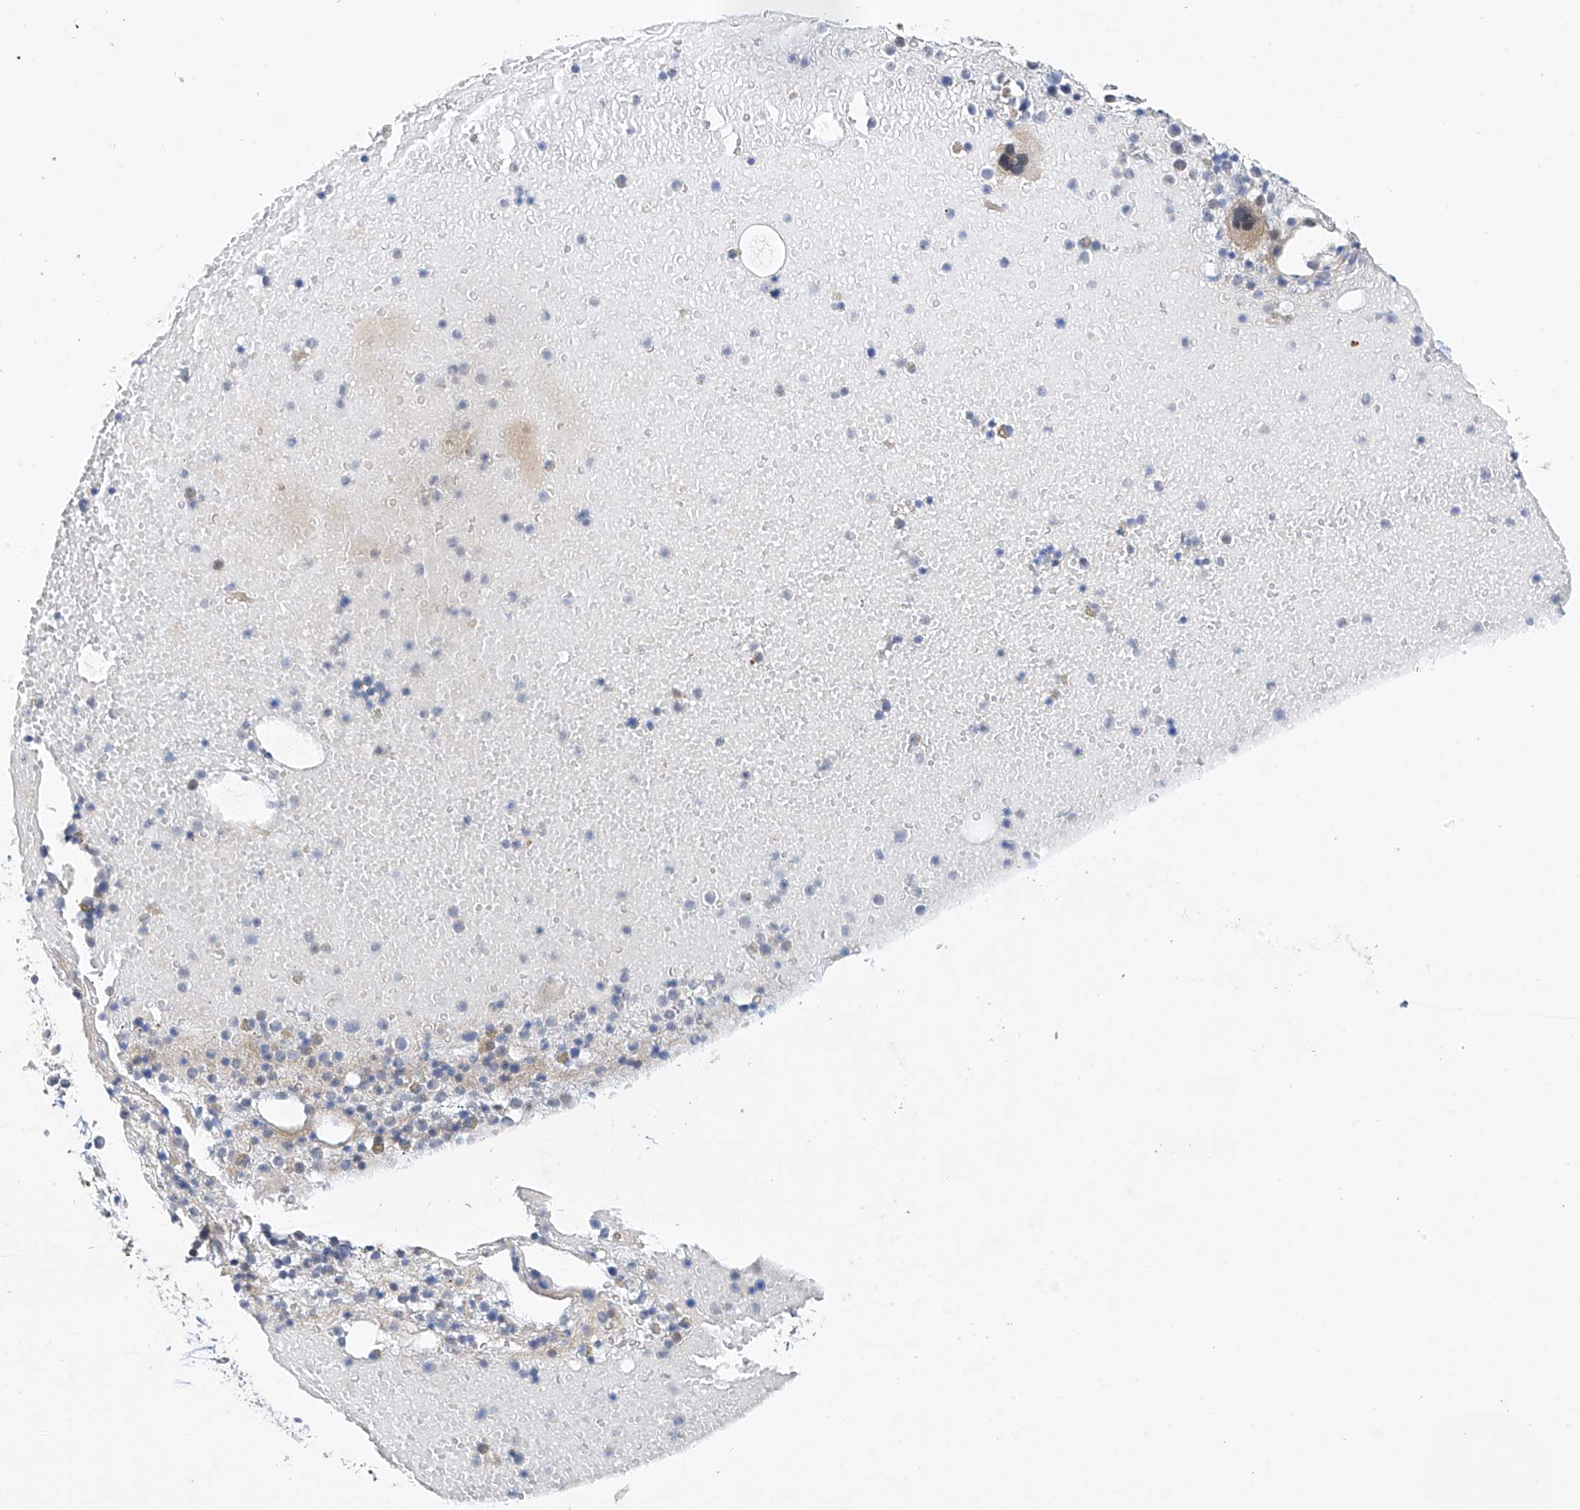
{"staining": {"intensity": "negative", "quantity": "none", "location": "none"}, "tissue": "bone marrow", "cell_type": "Hematopoietic cells", "image_type": "normal", "snomed": [{"axis": "morphology", "description": "Normal tissue, NOS"}, {"axis": "topography", "description": "Bone marrow"}], "caption": "The histopathology image demonstrates no significant staining in hematopoietic cells of bone marrow. (Brightfield microscopy of DAB (3,3'-diaminobenzidine) immunohistochemistry (IHC) at high magnification).", "gene": "ZNF641", "patient": {"sex": "male", "age": 47}}